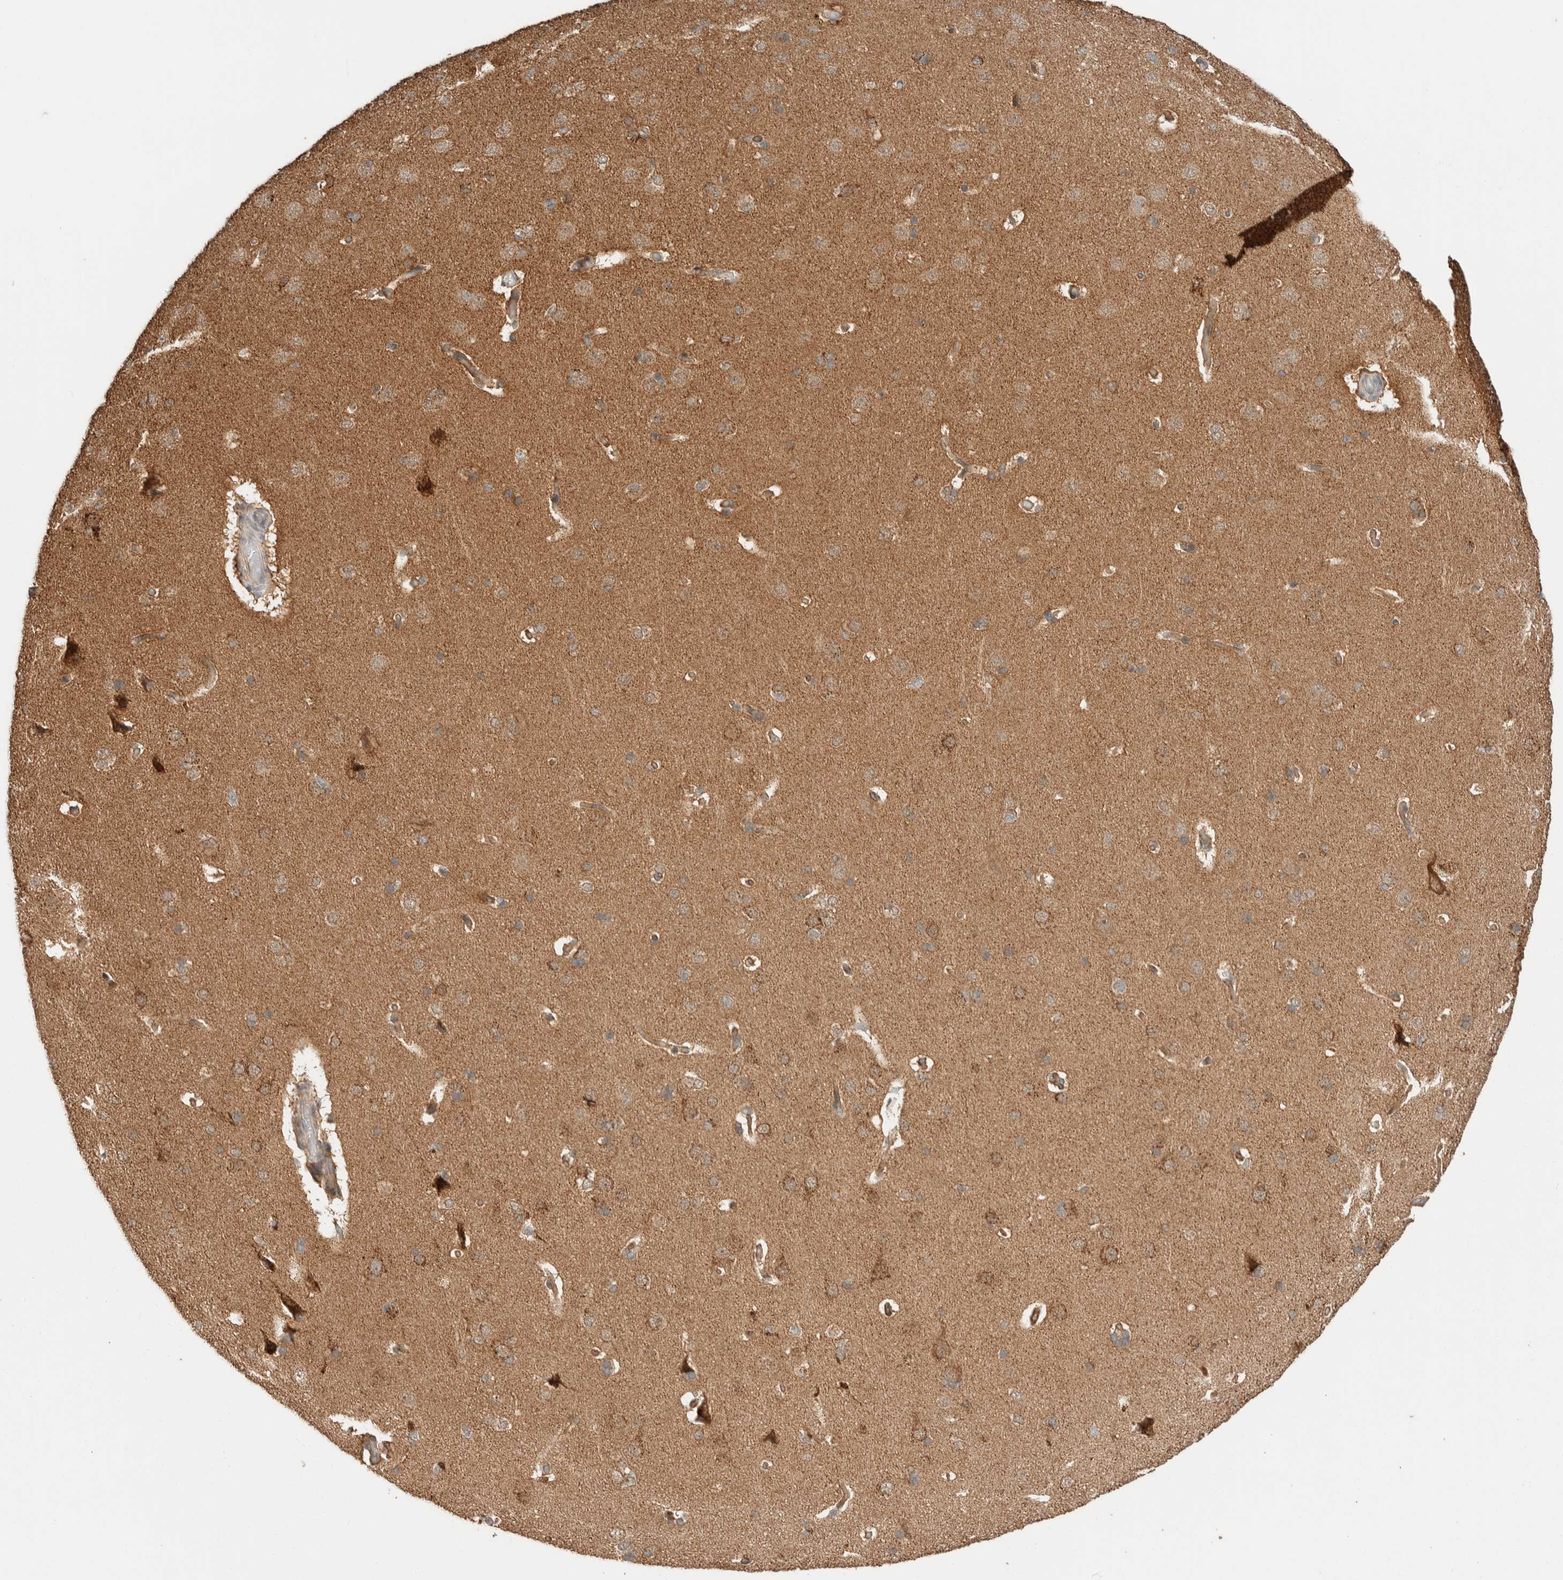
{"staining": {"intensity": "moderate", "quantity": ">75%", "location": "cytoplasmic/membranous"}, "tissue": "cerebral cortex", "cell_type": "Endothelial cells", "image_type": "normal", "snomed": [{"axis": "morphology", "description": "Normal tissue, NOS"}, {"axis": "topography", "description": "Cerebral cortex"}], "caption": "Protein expression analysis of benign cerebral cortex demonstrates moderate cytoplasmic/membranous expression in about >75% of endothelial cells. Nuclei are stained in blue.", "gene": "ZNF567", "patient": {"sex": "male", "age": 62}}